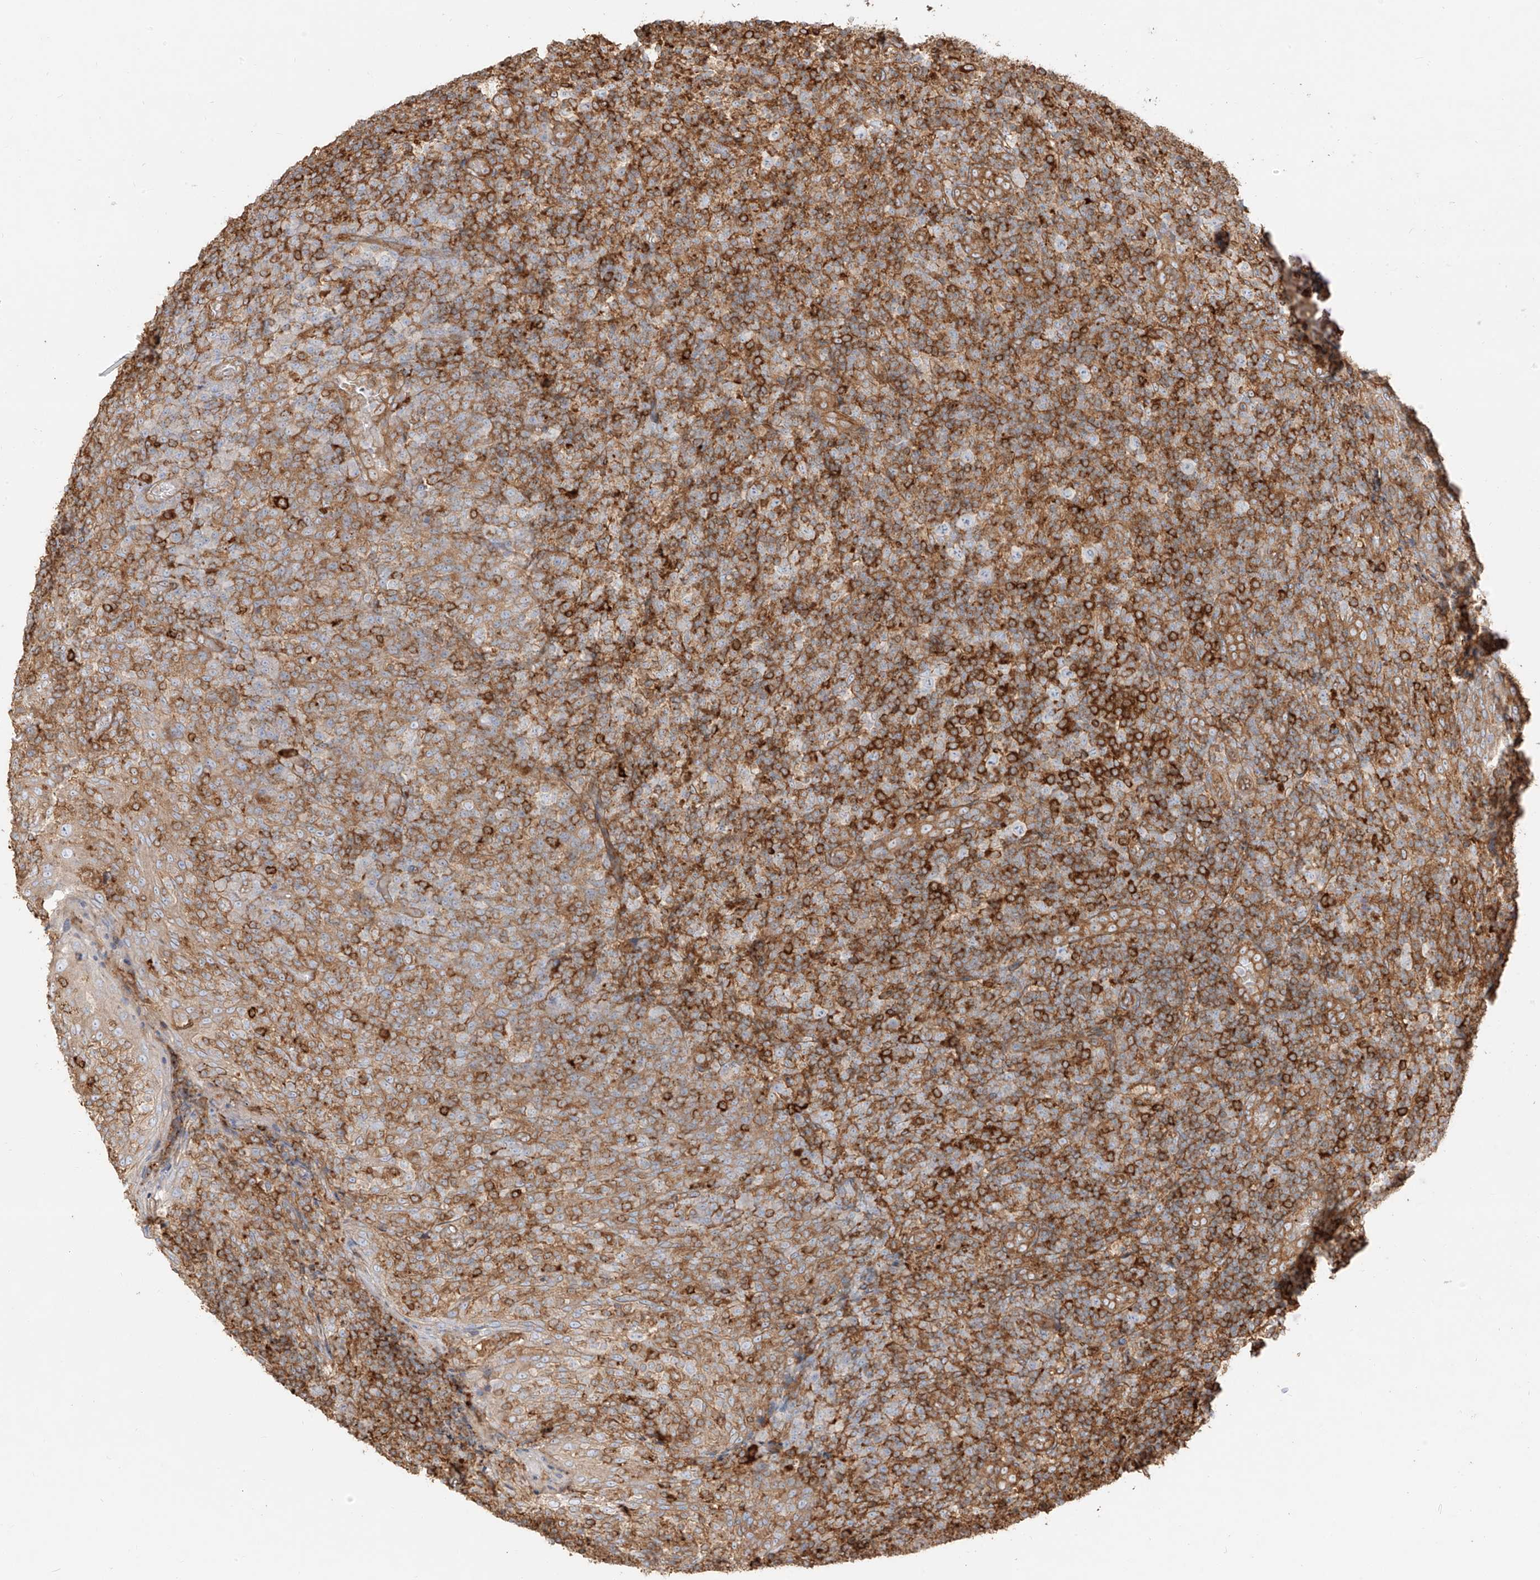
{"staining": {"intensity": "strong", "quantity": "<25%", "location": "cytoplasmic/membranous"}, "tissue": "tonsil", "cell_type": "Germinal center cells", "image_type": "normal", "snomed": [{"axis": "morphology", "description": "Normal tissue, NOS"}, {"axis": "topography", "description": "Tonsil"}], "caption": "High-power microscopy captured an IHC histopathology image of unremarkable tonsil, revealing strong cytoplasmic/membranous staining in about <25% of germinal center cells.", "gene": "SNX9", "patient": {"sex": "female", "age": 19}}